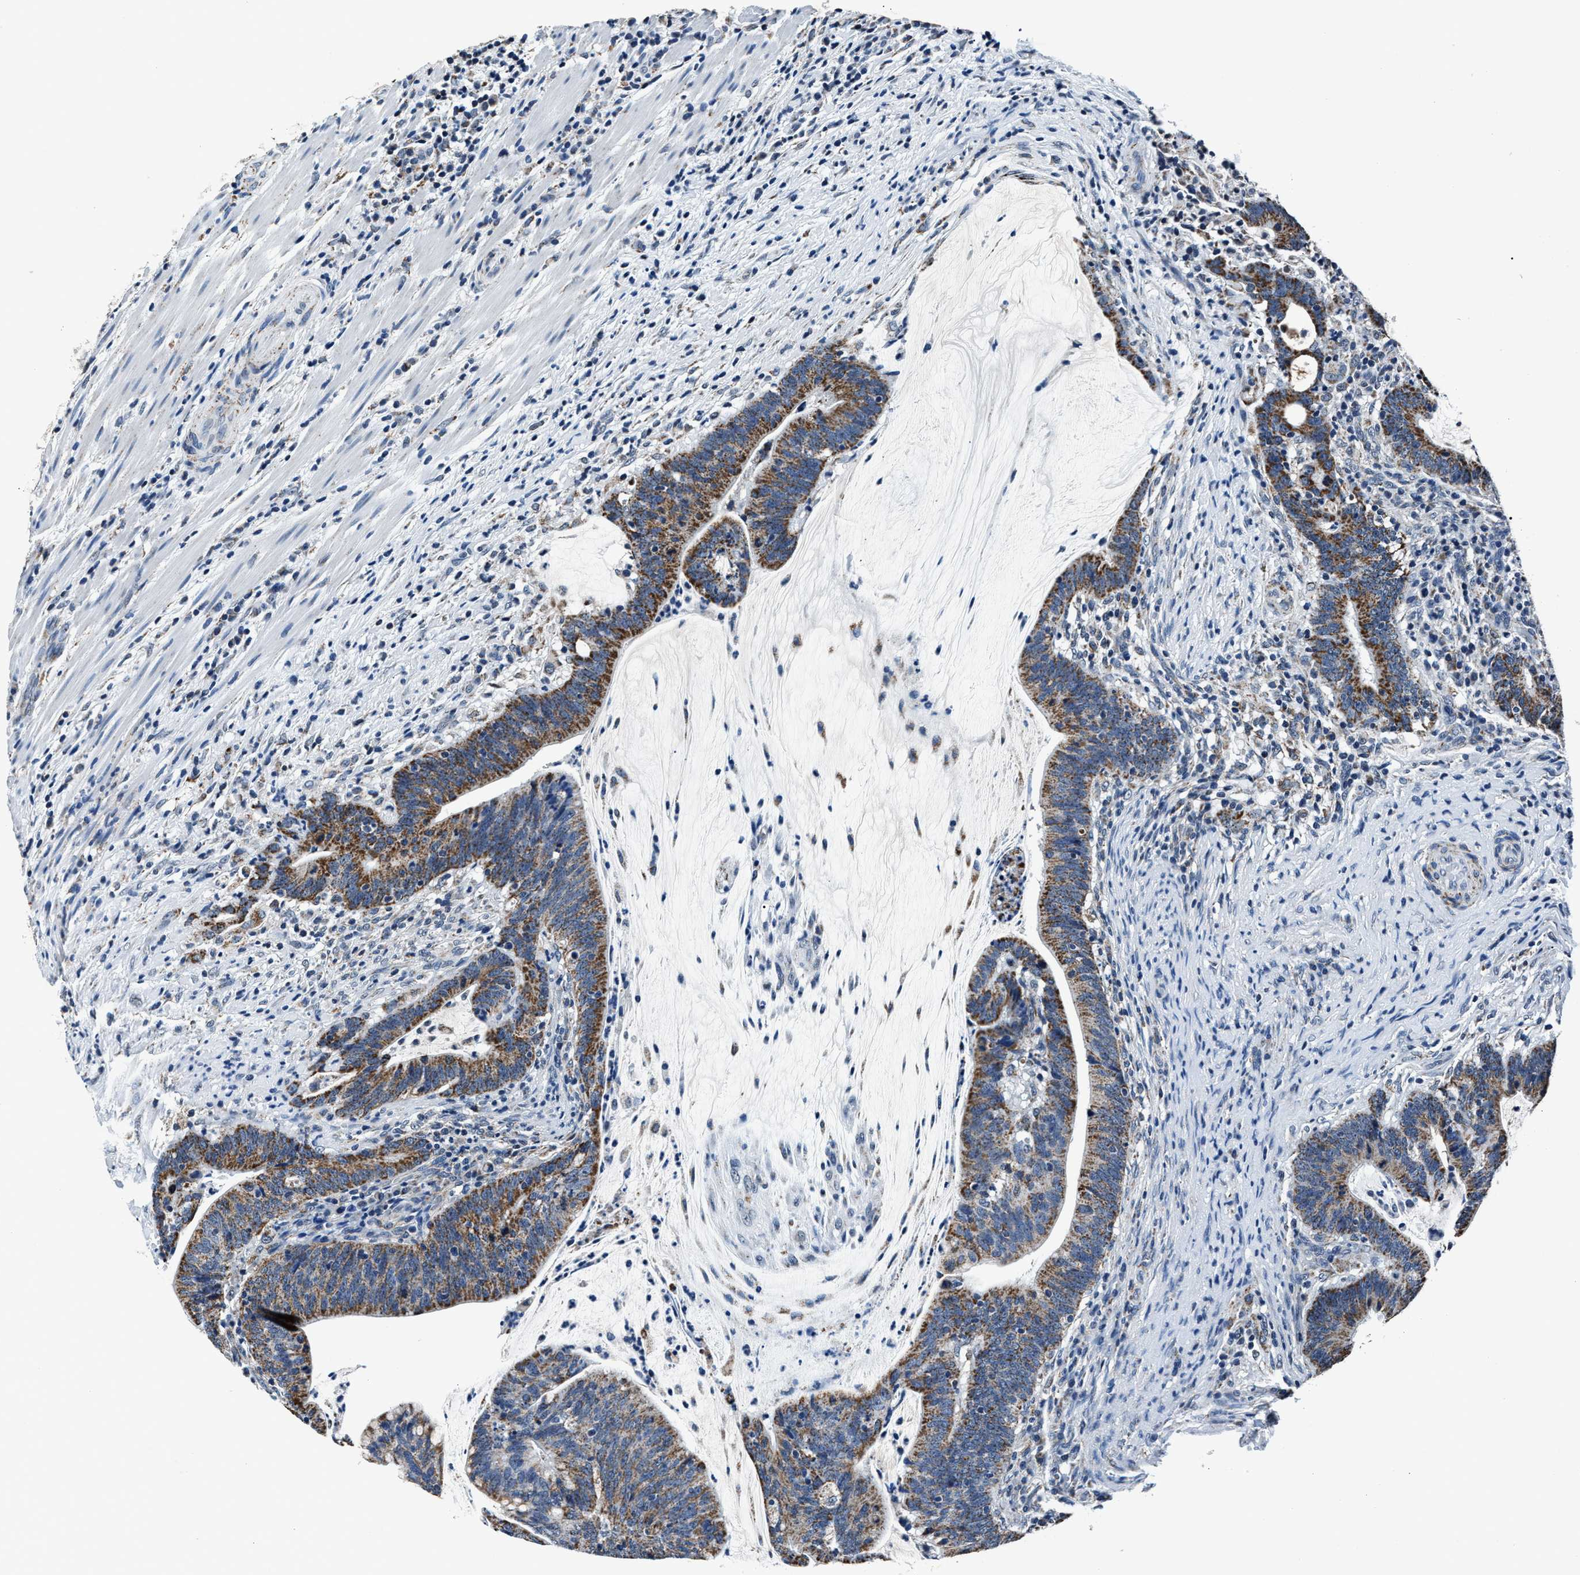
{"staining": {"intensity": "moderate", "quantity": ">75%", "location": "cytoplasmic/membranous"}, "tissue": "colorectal cancer", "cell_type": "Tumor cells", "image_type": "cancer", "snomed": [{"axis": "morphology", "description": "Adenocarcinoma, NOS"}, {"axis": "topography", "description": "Colon"}], "caption": "Adenocarcinoma (colorectal) stained with a brown dye displays moderate cytoplasmic/membranous positive expression in about >75% of tumor cells.", "gene": "HIBADH", "patient": {"sex": "female", "age": 66}}